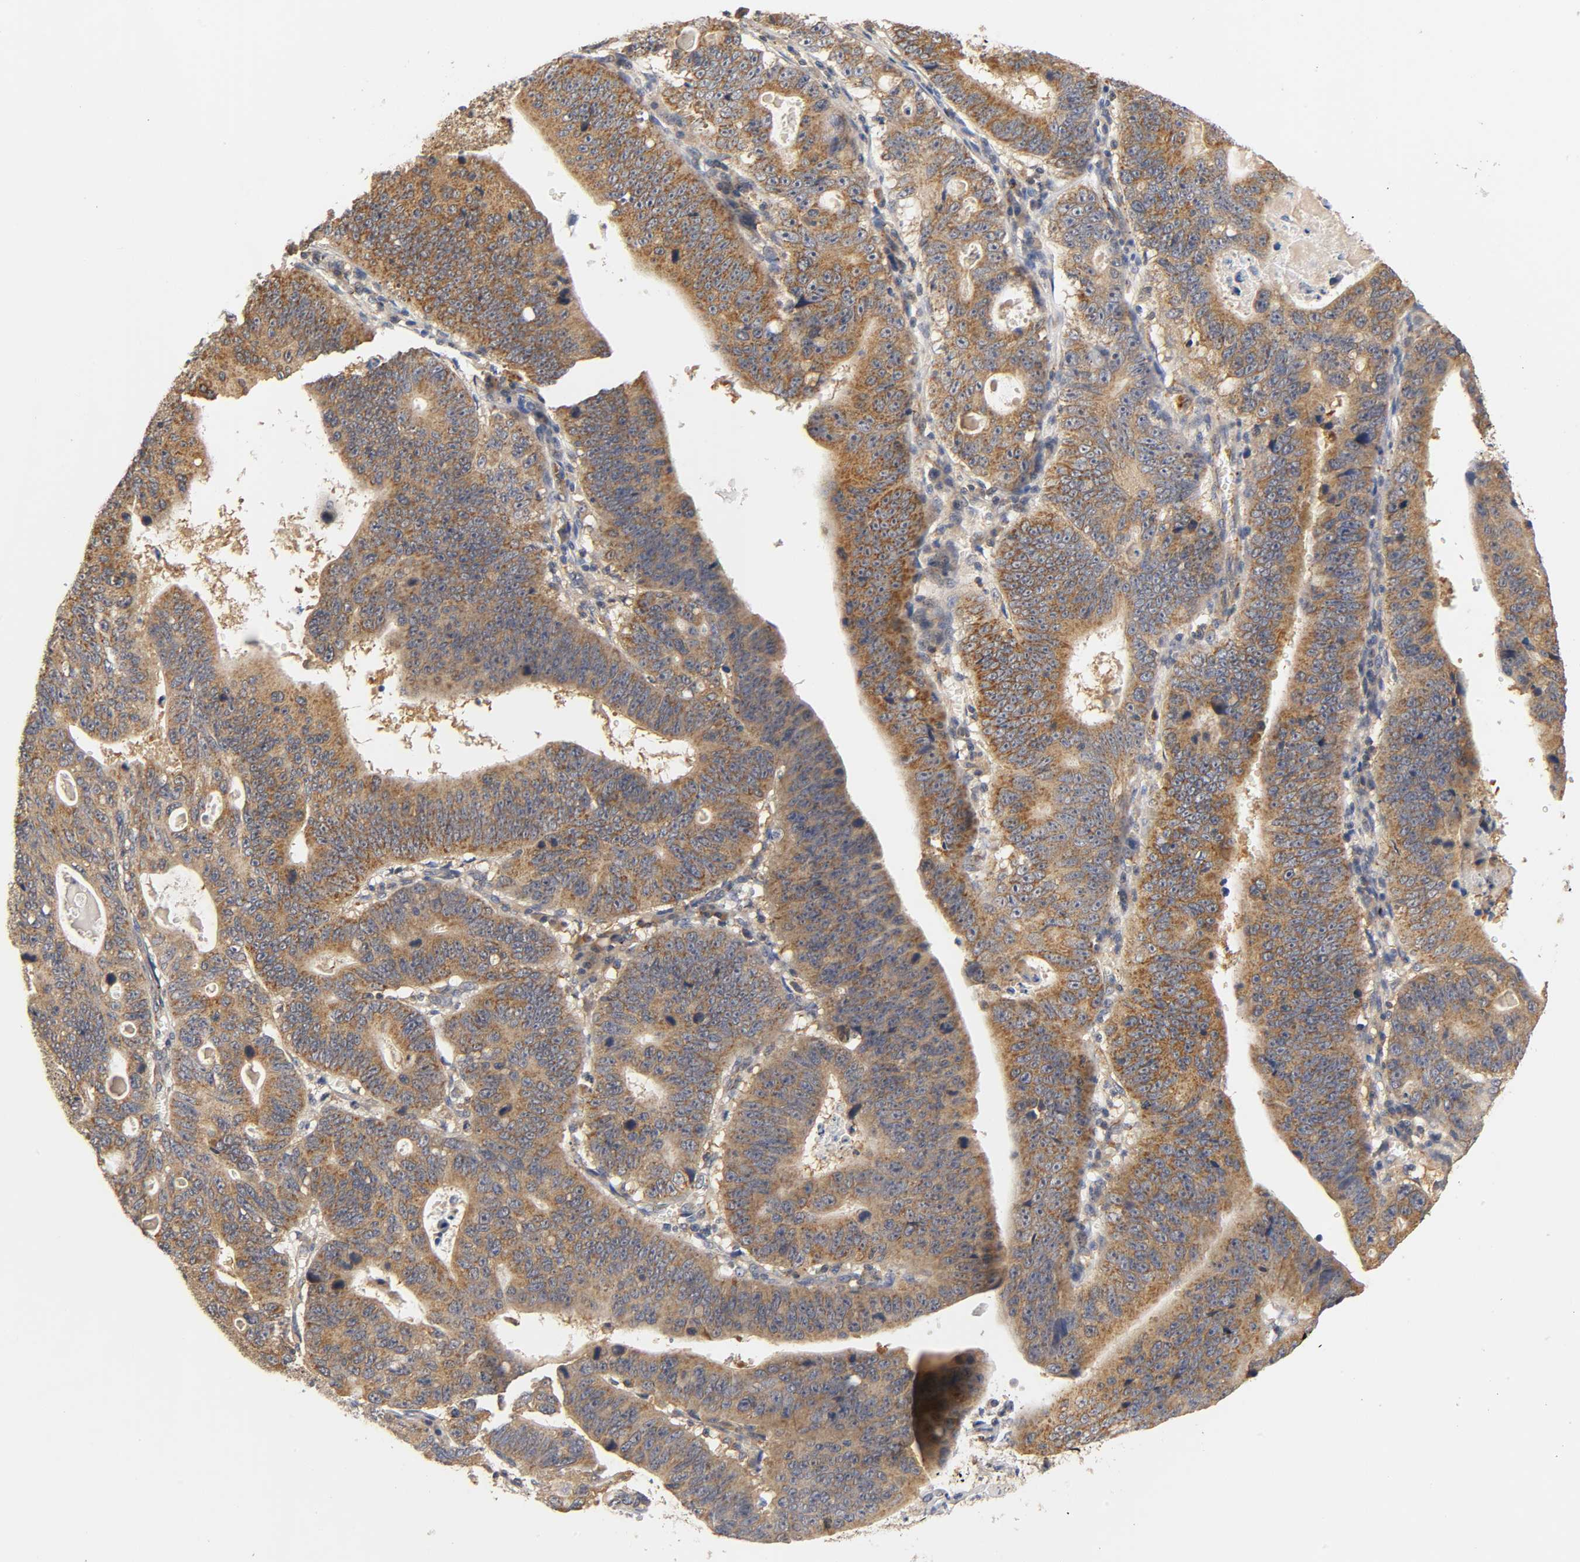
{"staining": {"intensity": "strong", "quantity": ">75%", "location": "cytoplasmic/membranous"}, "tissue": "stomach cancer", "cell_type": "Tumor cells", "image_type": "cancer", "snomed": [{"axis": "morphology", "description": "Adenocarcinoma, NOS"}, {"axis": "topography", "description": "Stomach"}], "caption": "Immunohistochemical staining of human adenocarcinoma (stomach) shows high levels of strong cytoplasmic/membranous protein expression in approximately >75% of tumor cells. (brown staining indicates protein expression, while blue staining denotes nuclei).", "gene": "SCAP", "patient": {"sex": "male", "age": 59}}